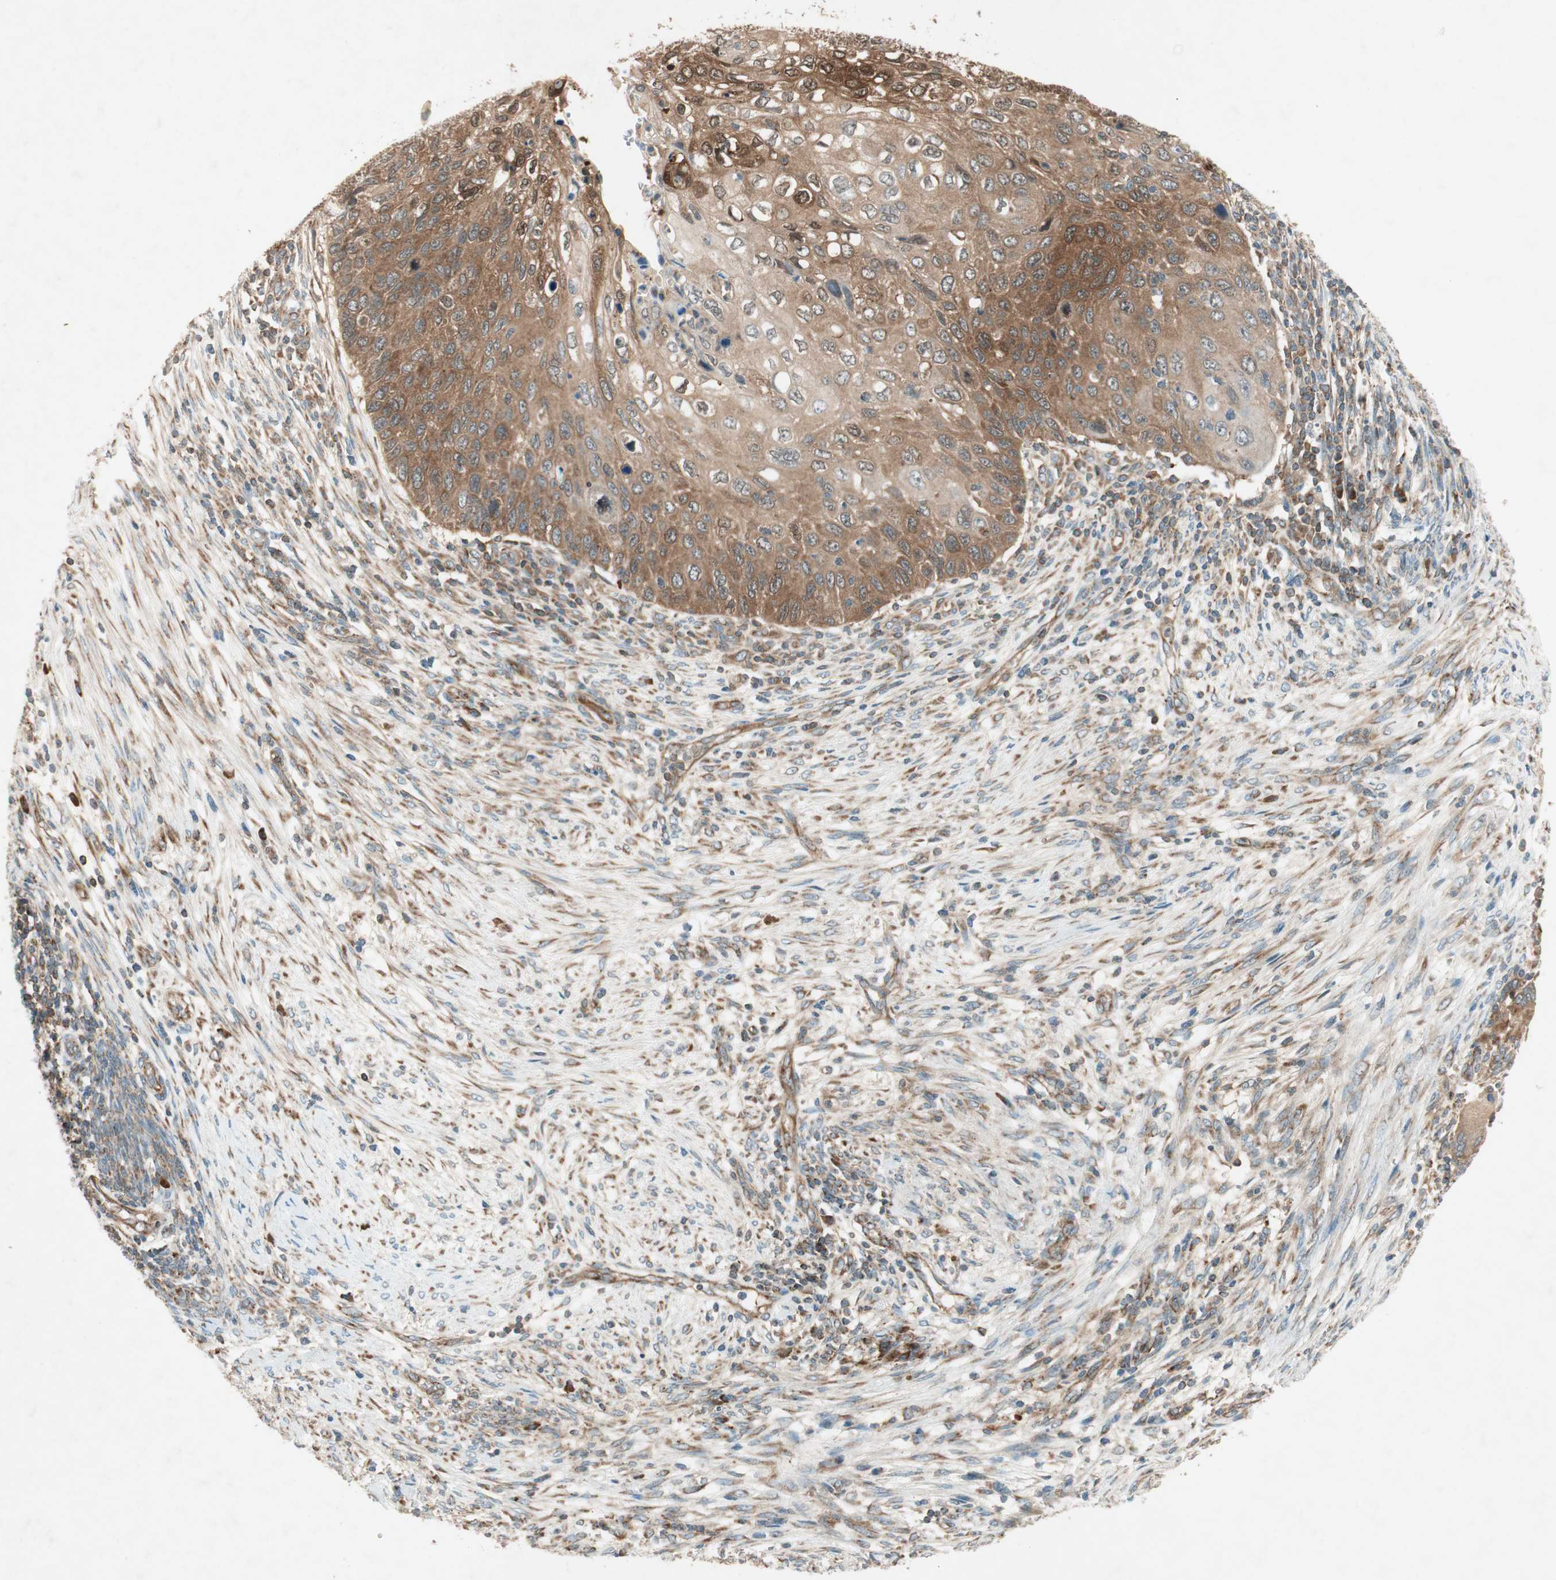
{"staining": {"intensity": "moderate", "quantity": ">75%", "location": "cytoplasmic/membranous"}, "tissue": "cervical cancer", "cell_type": "Tumor cells", "image_type": "cancer", "snomed": [{"axis": "morphology", "description": "Squamous cell carcinoma, NOS"}, {"axis": "topography", "description": "Cervix"}], "caption": "A photomicrograph of cervical squamous cell carcinoma stained for a protein shows moderate cytoplasmic/membranous brown staining in tumor cells. (DAB = brown stain, brightfield microscopy at high magnification).", "gene": "CHADL", "patient": {"sex": "female", "age": 70}}